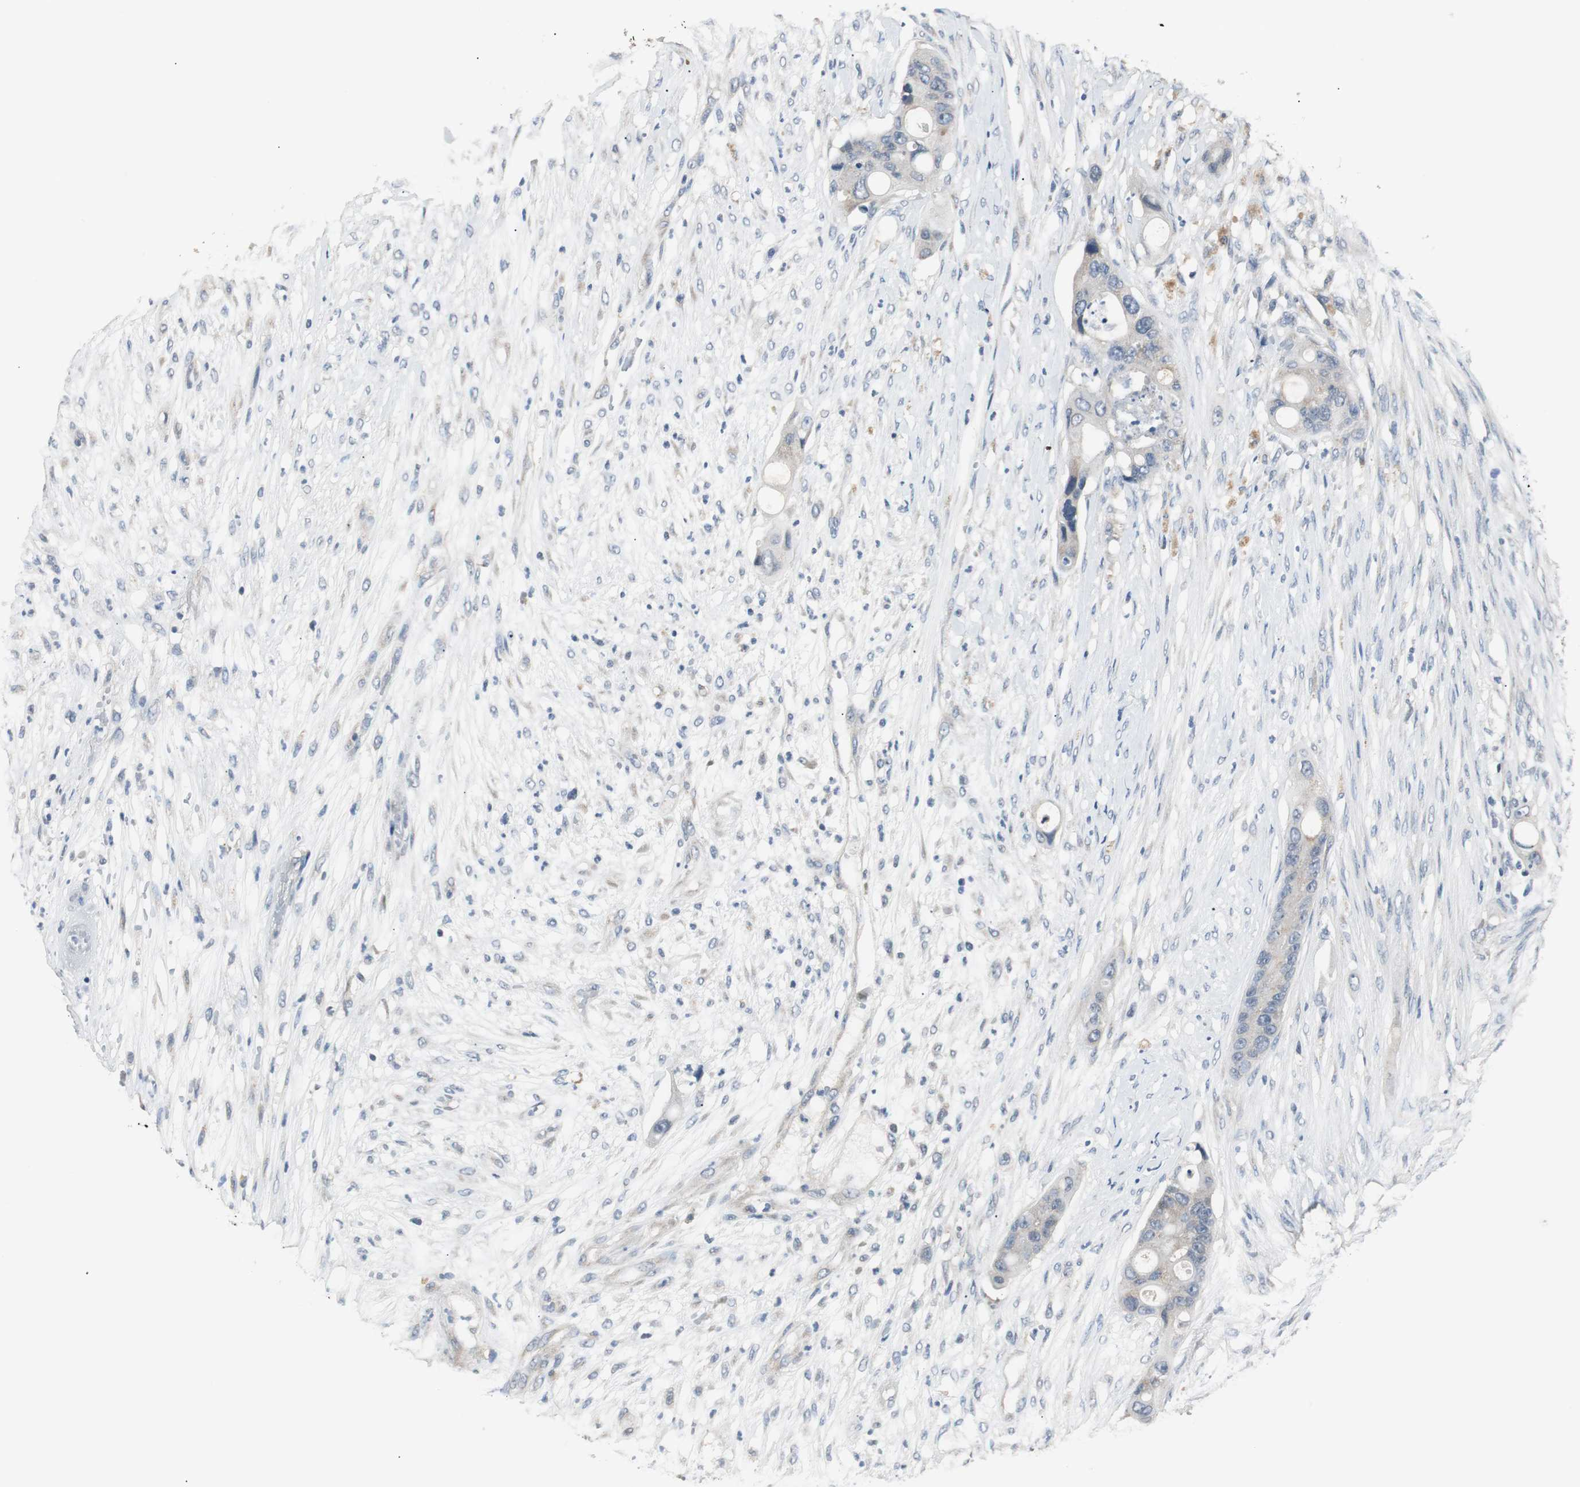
{"staining": {"intensity": "weak", "quantity": "<25%", "location": "cytoplasmic/membranous"}, "tissue": "colorectal cancer", "cell_type": "Tumor cells", "image_type": "cancer", "snomed": [{"axis": "morphology", "description": "Adenocarcinoma, NOS"}, {"axis": "topography", "description": "Colon"}], "caption": "A micrograph of colorectal cancer stained for a protein shows no brown staining in tumor cells.", "gene": "PTPRN2", "patient": {"sex": "female", "age": 57}}